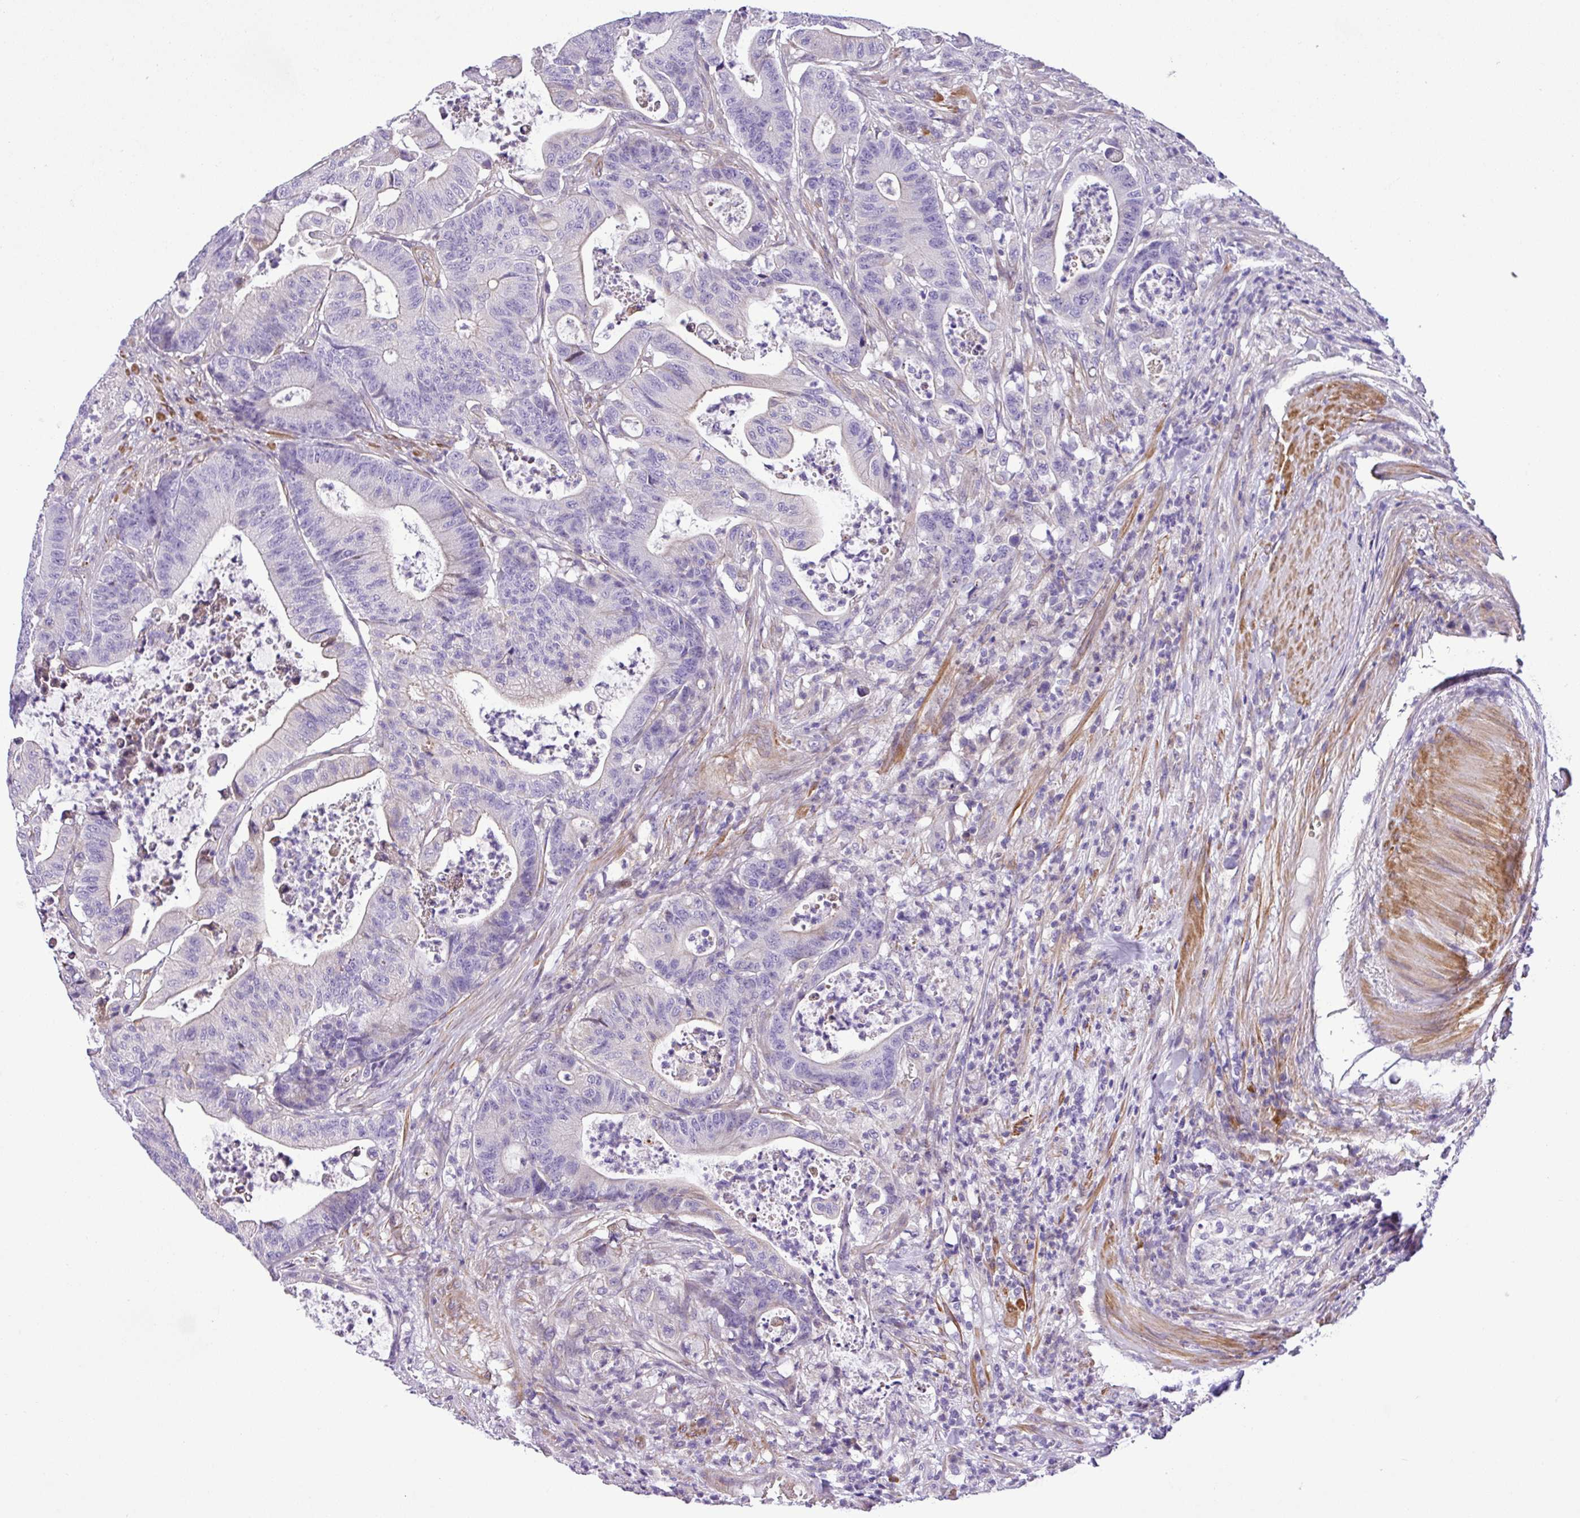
{"staining": {"intensity": "negative", "quantity": "none", "location": "none"}, "tissue": "colorectal cancer", "cell_type": "Tumor cells", "image_type": "cancer", "snomed": [{"axis": "morphology", "description": "Adenocarcinoma, NOS"}, {"axis": "topography", "description": "Colon"}], "caption": "The immunohistochemistry (IHC) histopathology image has no significant positivity in tumor cells of colorectal cancer tissue.", "gene": "C11orf91", "patient": {"sex": "female", "age": 84}}